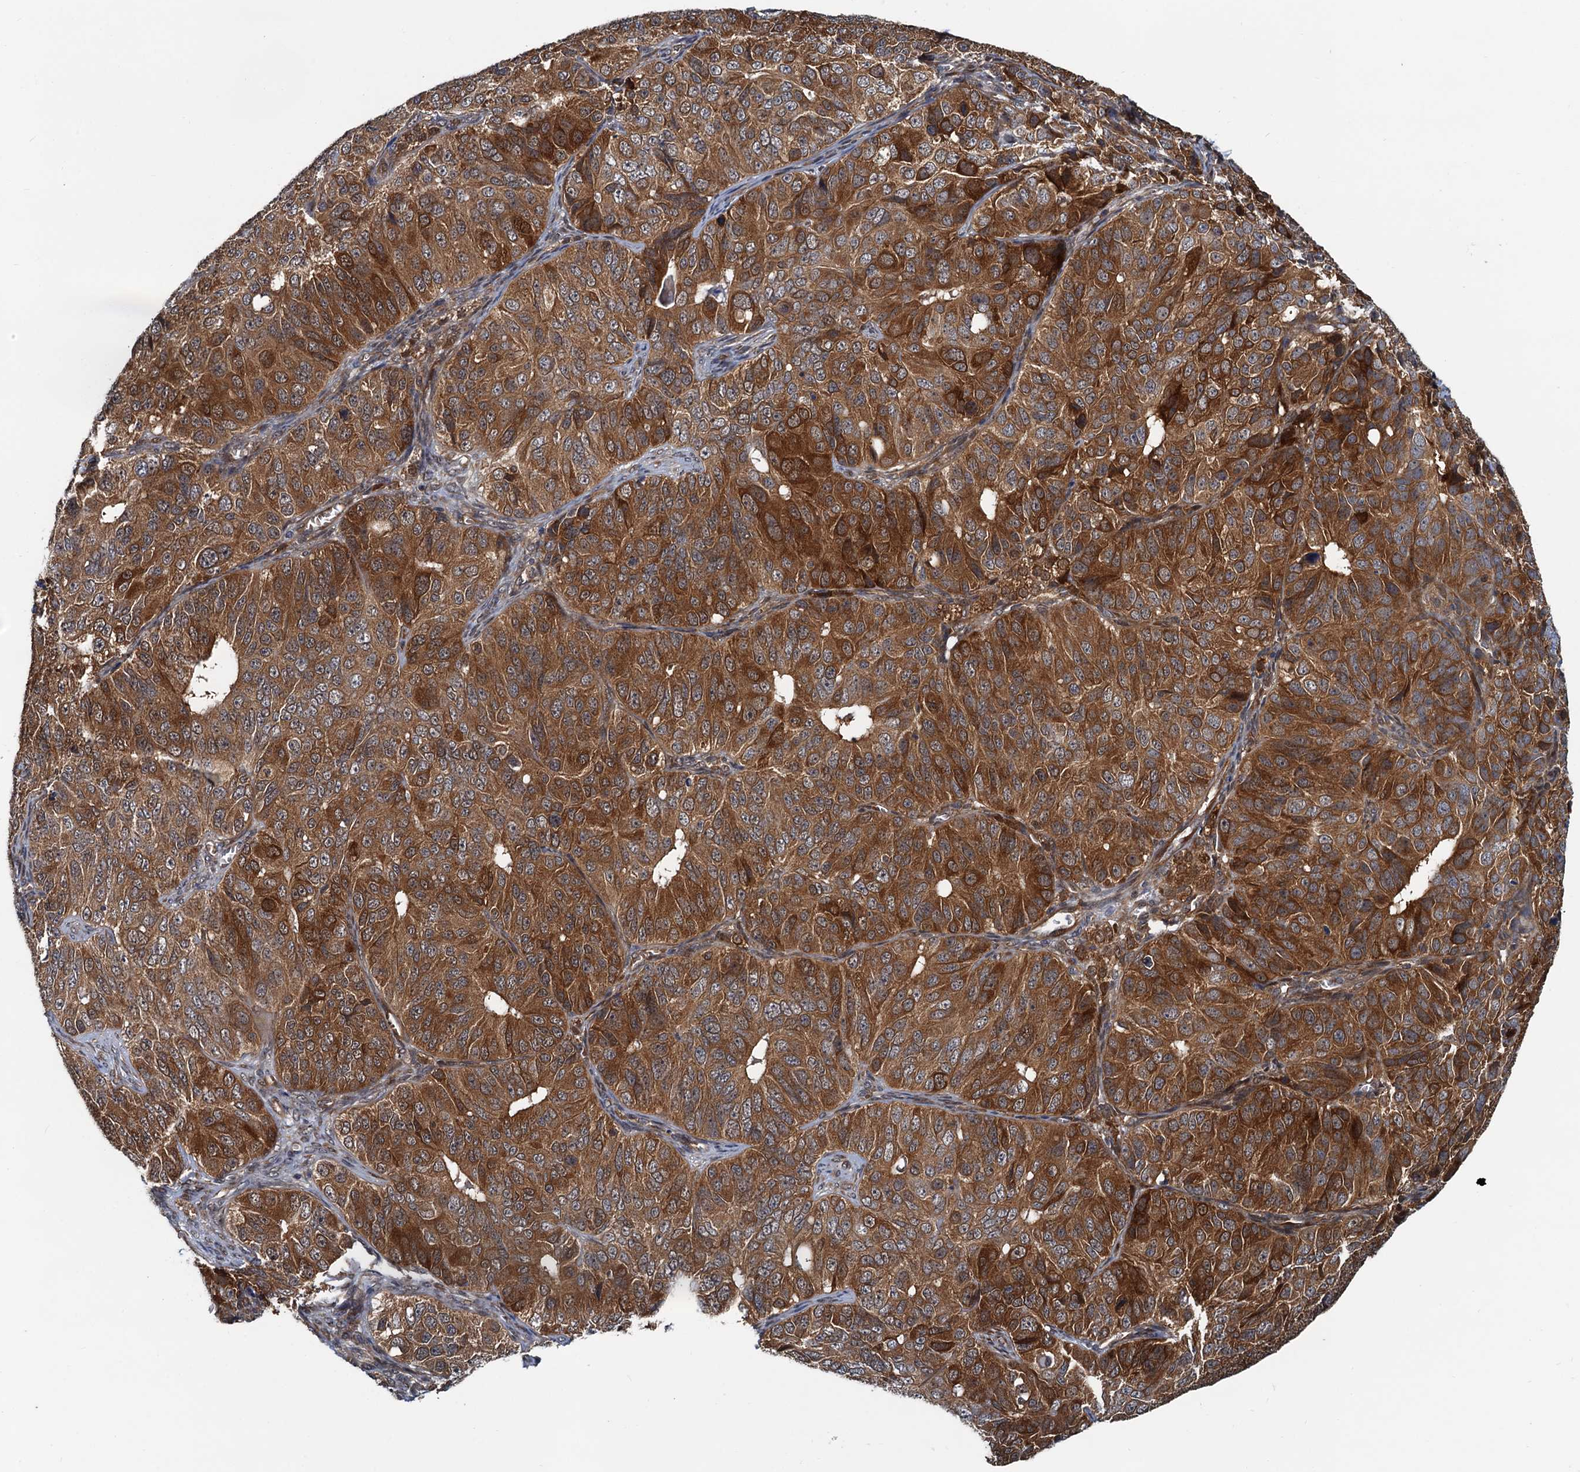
{"staining": {"intensity": "strong", "quantity": ">75%", "location": "cytoplasmic/membranous"}, "tissue": "ovarian cancer", "cell_type": "Tumor cells", "image_type": "cancer", "snomed": [{"axis": "morphology", "description": "Carcinoma, endometroid"}, {"axis": "topography", "description": "Ovary"}], "caption": "Approximately >75% of tumor cells in human ovarian cancer (endometroid carcinoma) exhibit strong cytoplasmic/membranous protein staining as visualized by brown immunohistochemical staining.", "gene": "AAGAB", "patient": {"sex": "female", "age": 51}}